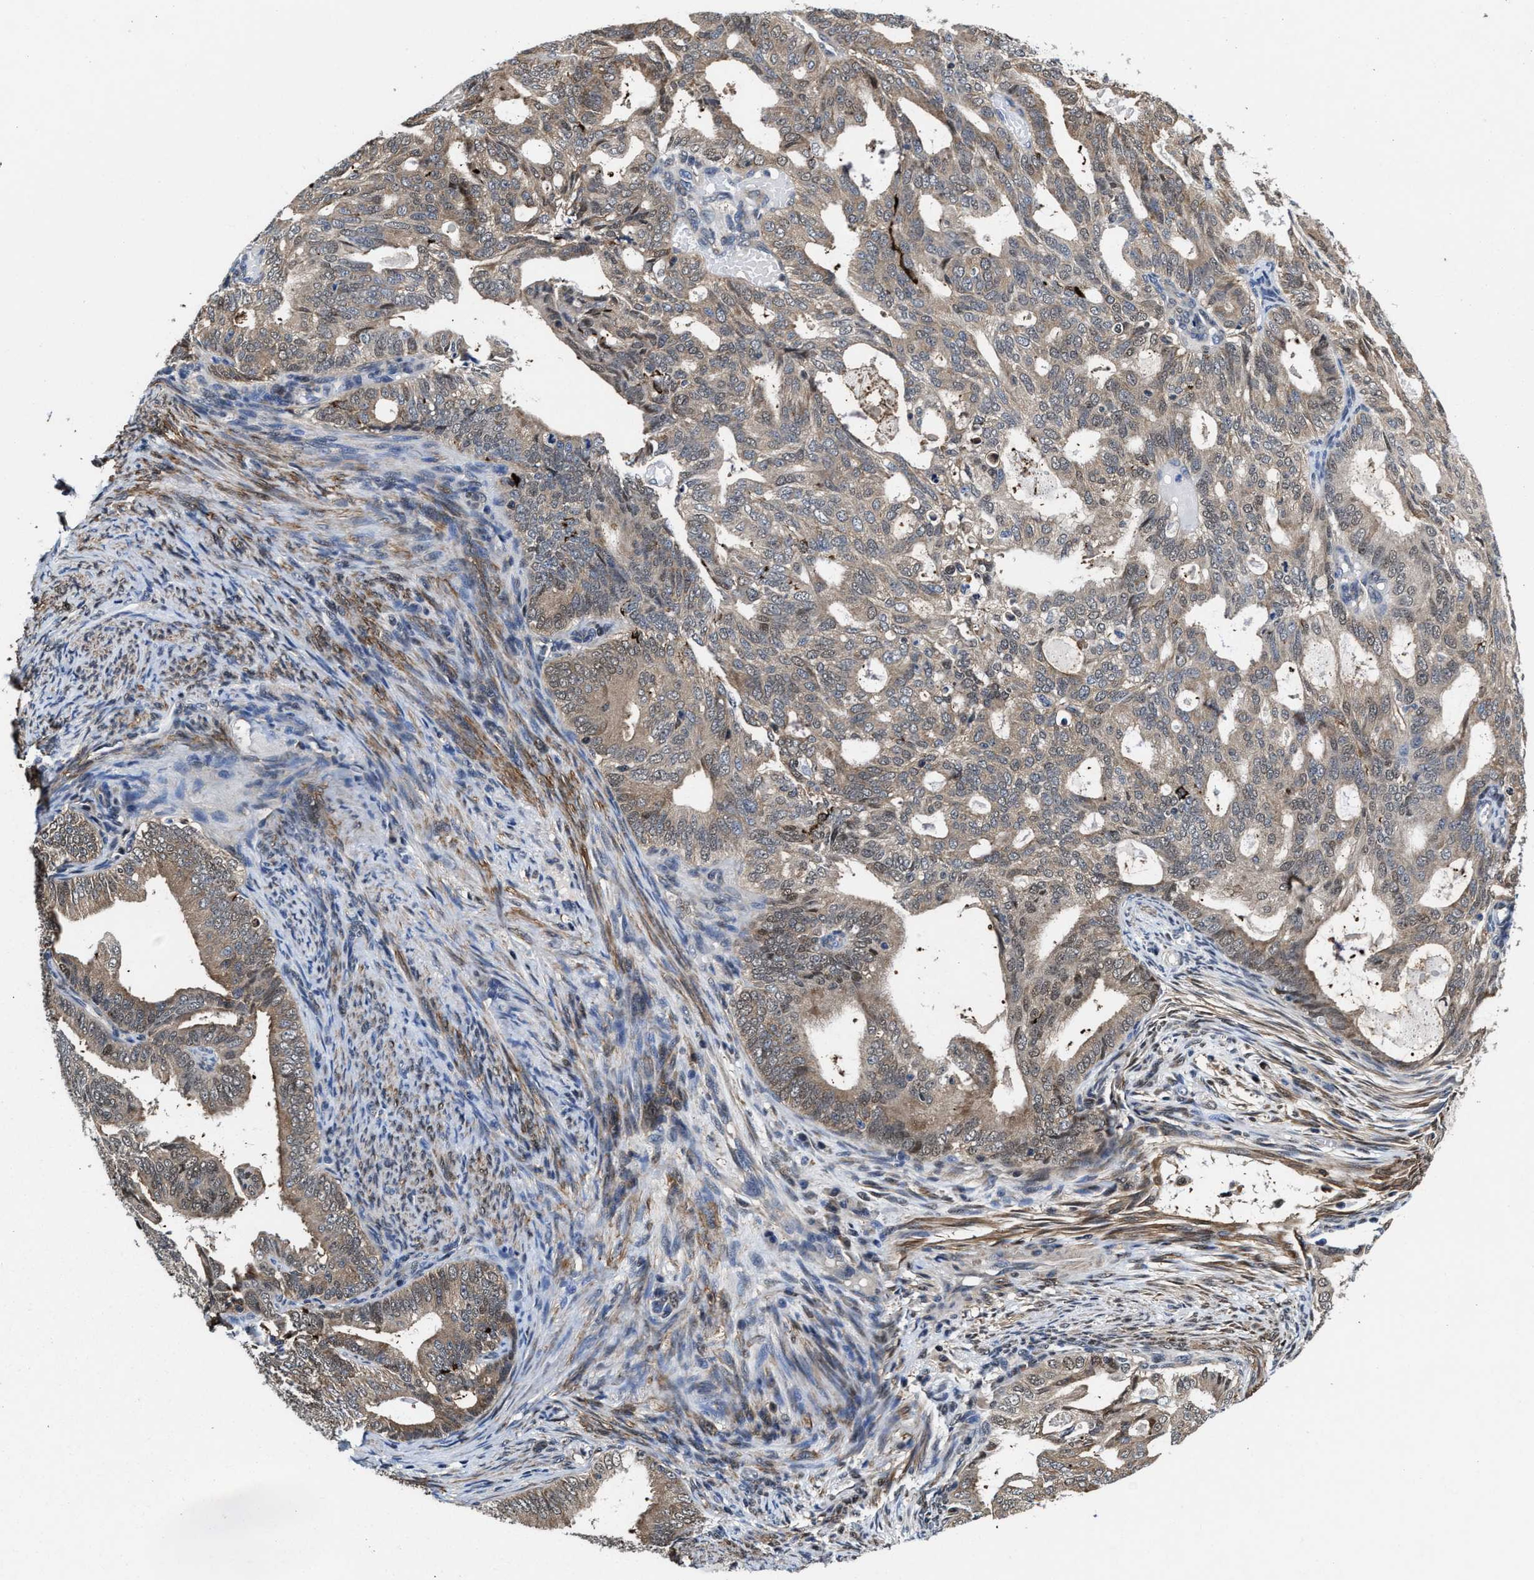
{"staining": {"intensity": "weak", "quantity": ">75%", "location": "cytoplasmic/membranous,nuclear"}, "tissue": "endometrial cancer", "cell_type": "Tumor cells", "image_type": "cancer", "snomed": [{"axis": "morphology", "description": "Adenocarcinoma, NOS"}, {"axis": "topography", "description": "Endometrium"}], "caption": "Brown immunohistochemical staining in adenocarcinoma (endometrial) demonstrates weak cytoplasmic/membranous and nuclear positivity in approximately >75% of tumor cells.", "gene": "KIF12", "patient": {"sex": "female", "age": 58}}